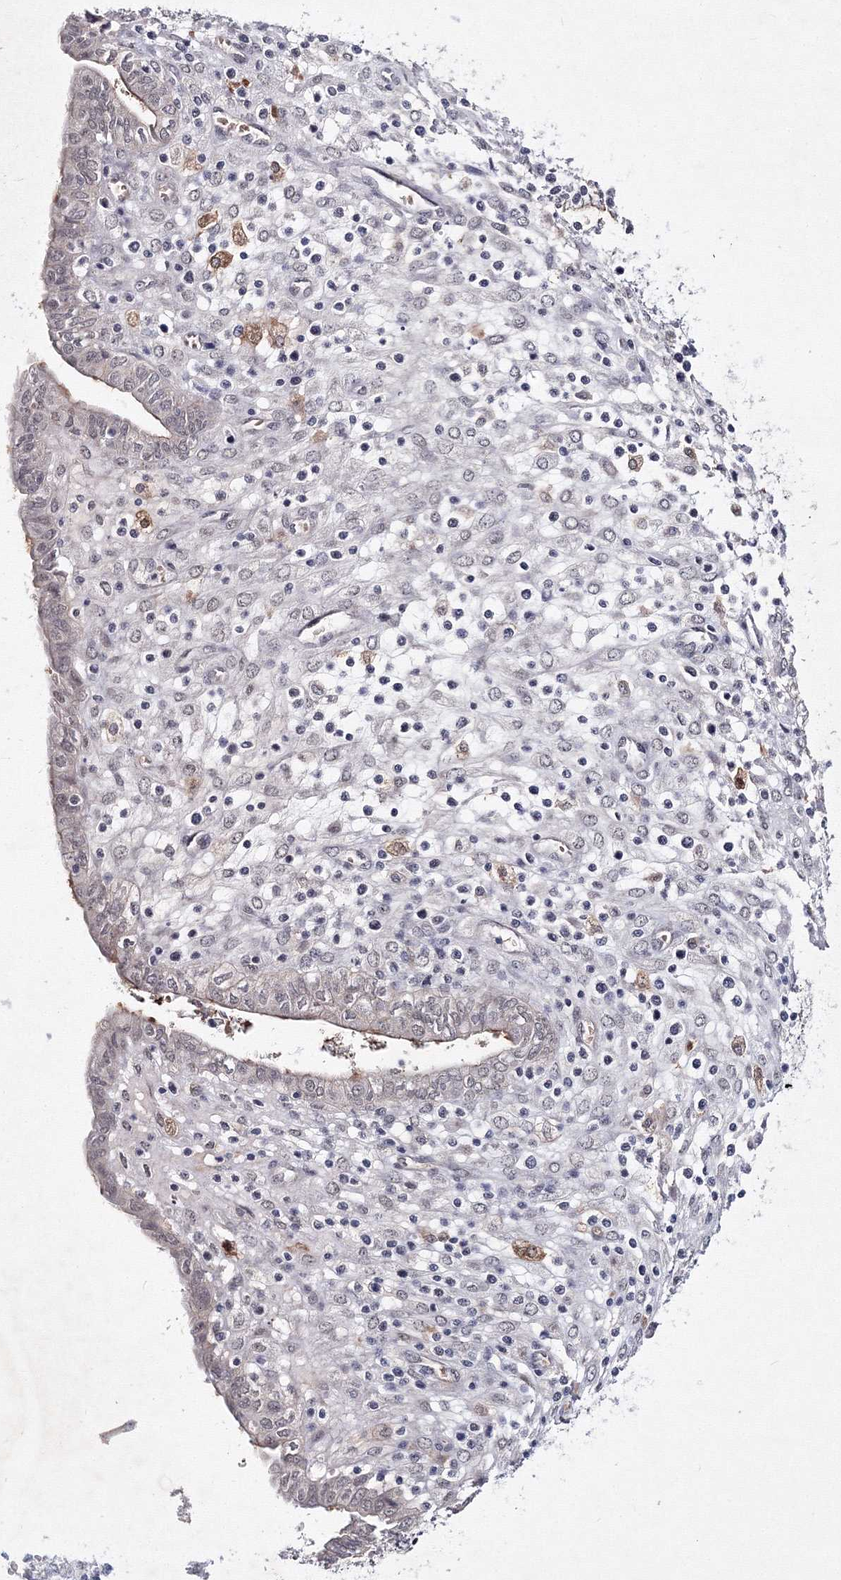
{"staining": {"intensity": "weak", "quantity": "<25%", "location": "cytoplasmic/membranous"}, "tissue": "endometrial cancer", "cell_type": "Tumor cells", "image_type": "cancer", "snomed": [{"axis": "morphology", "description": "Normal tissue, NOS"}, {"axis": "morphology", "description": "Adenocarcinoma, NOS"}, {"axis": "topography", "description": "Endometrium"}], "caption": "This is an immunohistochemistry micrograph of human endometrial cancer. There is no positivity in tumor cells.", "gene": "C11orf52", "patient": {"sex": "female", "age": 53}}